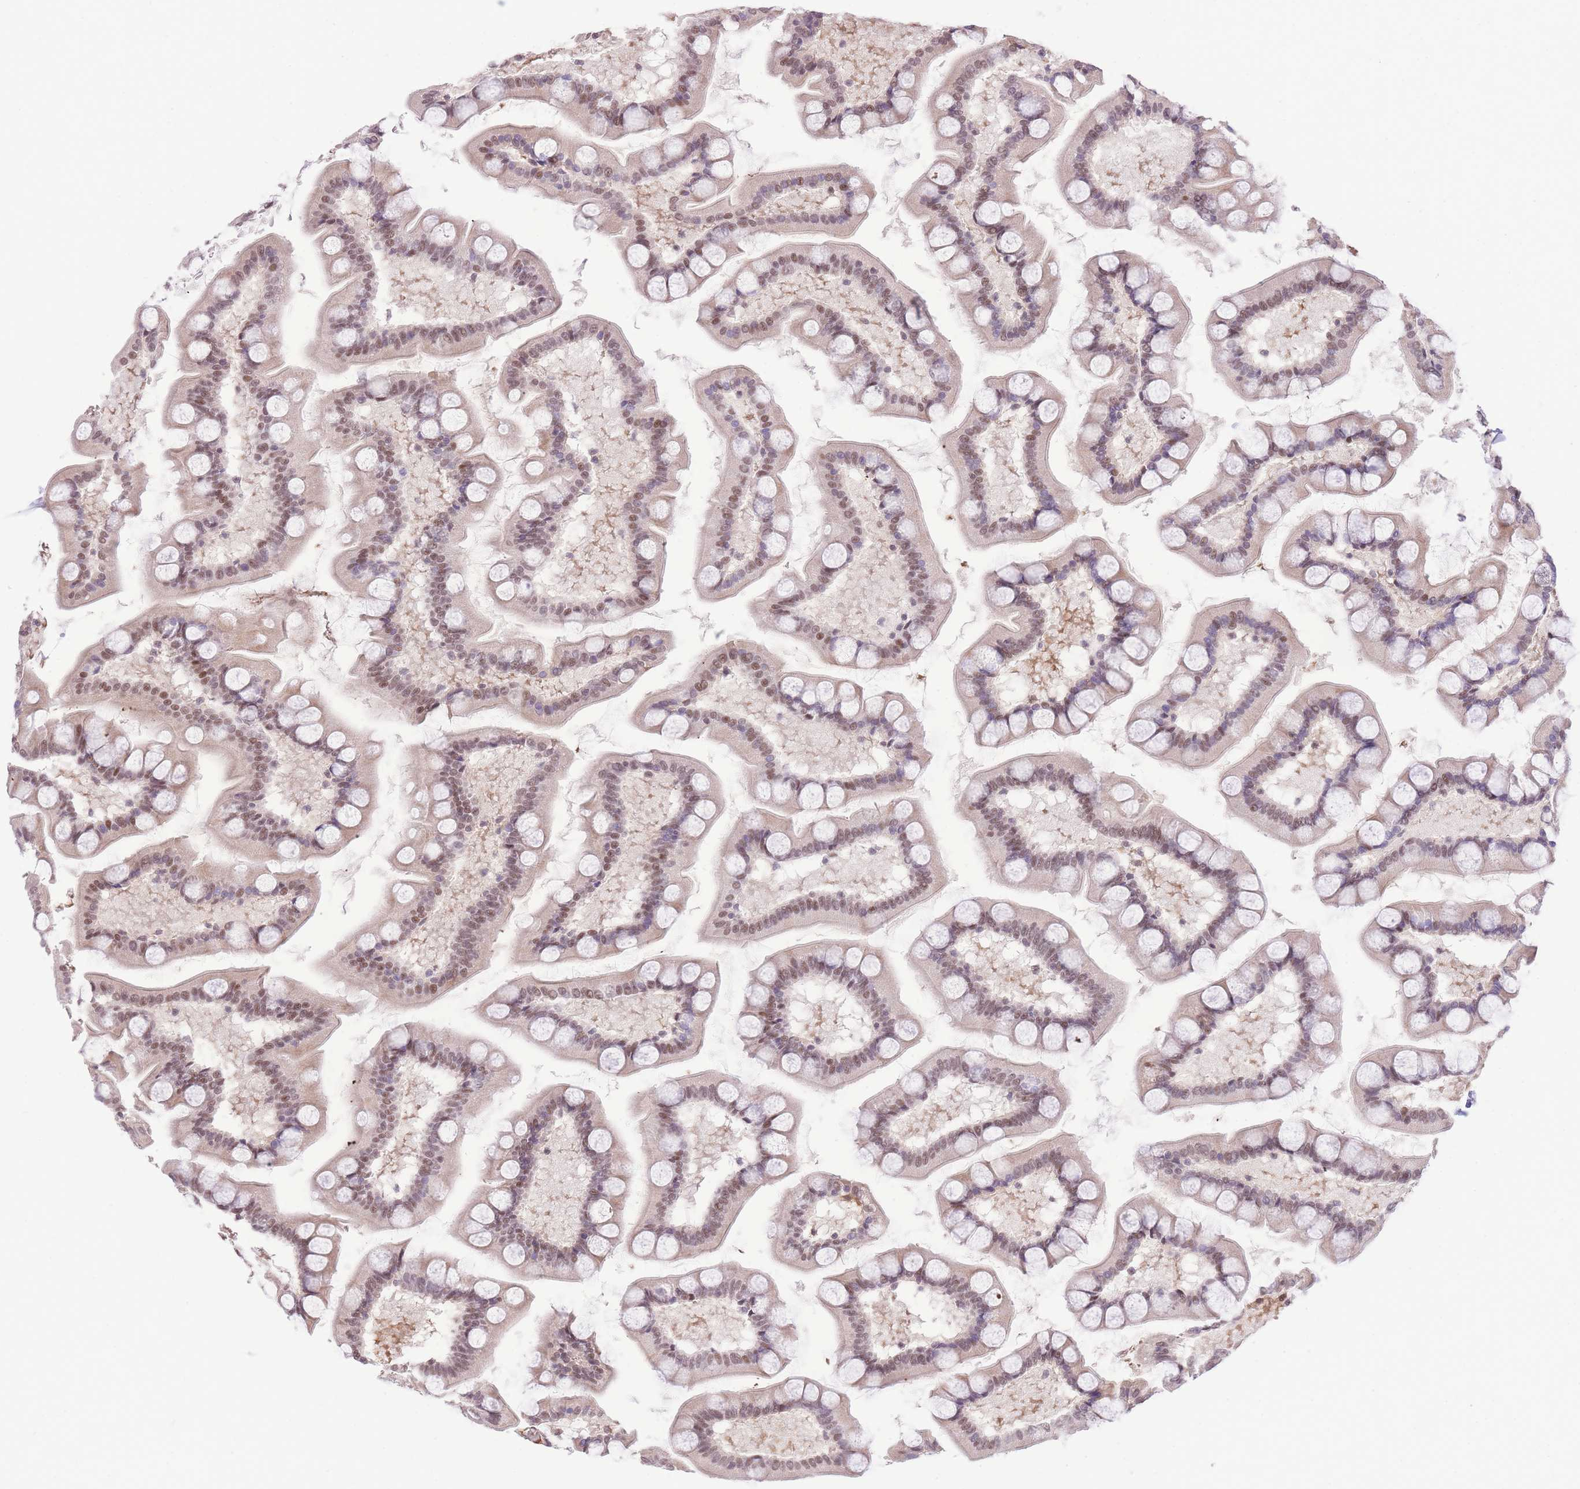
{"staining": {"intensity": "moderate", "quantity": ">75%", "location": "nuclear"}, "tissue": "small intestine", "cell_type": "Glandular cells", "image_type": "normal", "snomed": [{"axis": "morphology", "description": "Normal tissue, NOS"}, {"axis": "topography", "description": "Small intestine"}], "caption": "Protein staining of normal small intestine shows moderate nuclear expression in approximately >75% of glandular cells.", "gene": "UBXN7", "patient": {"sex": "male", "age": 41}}